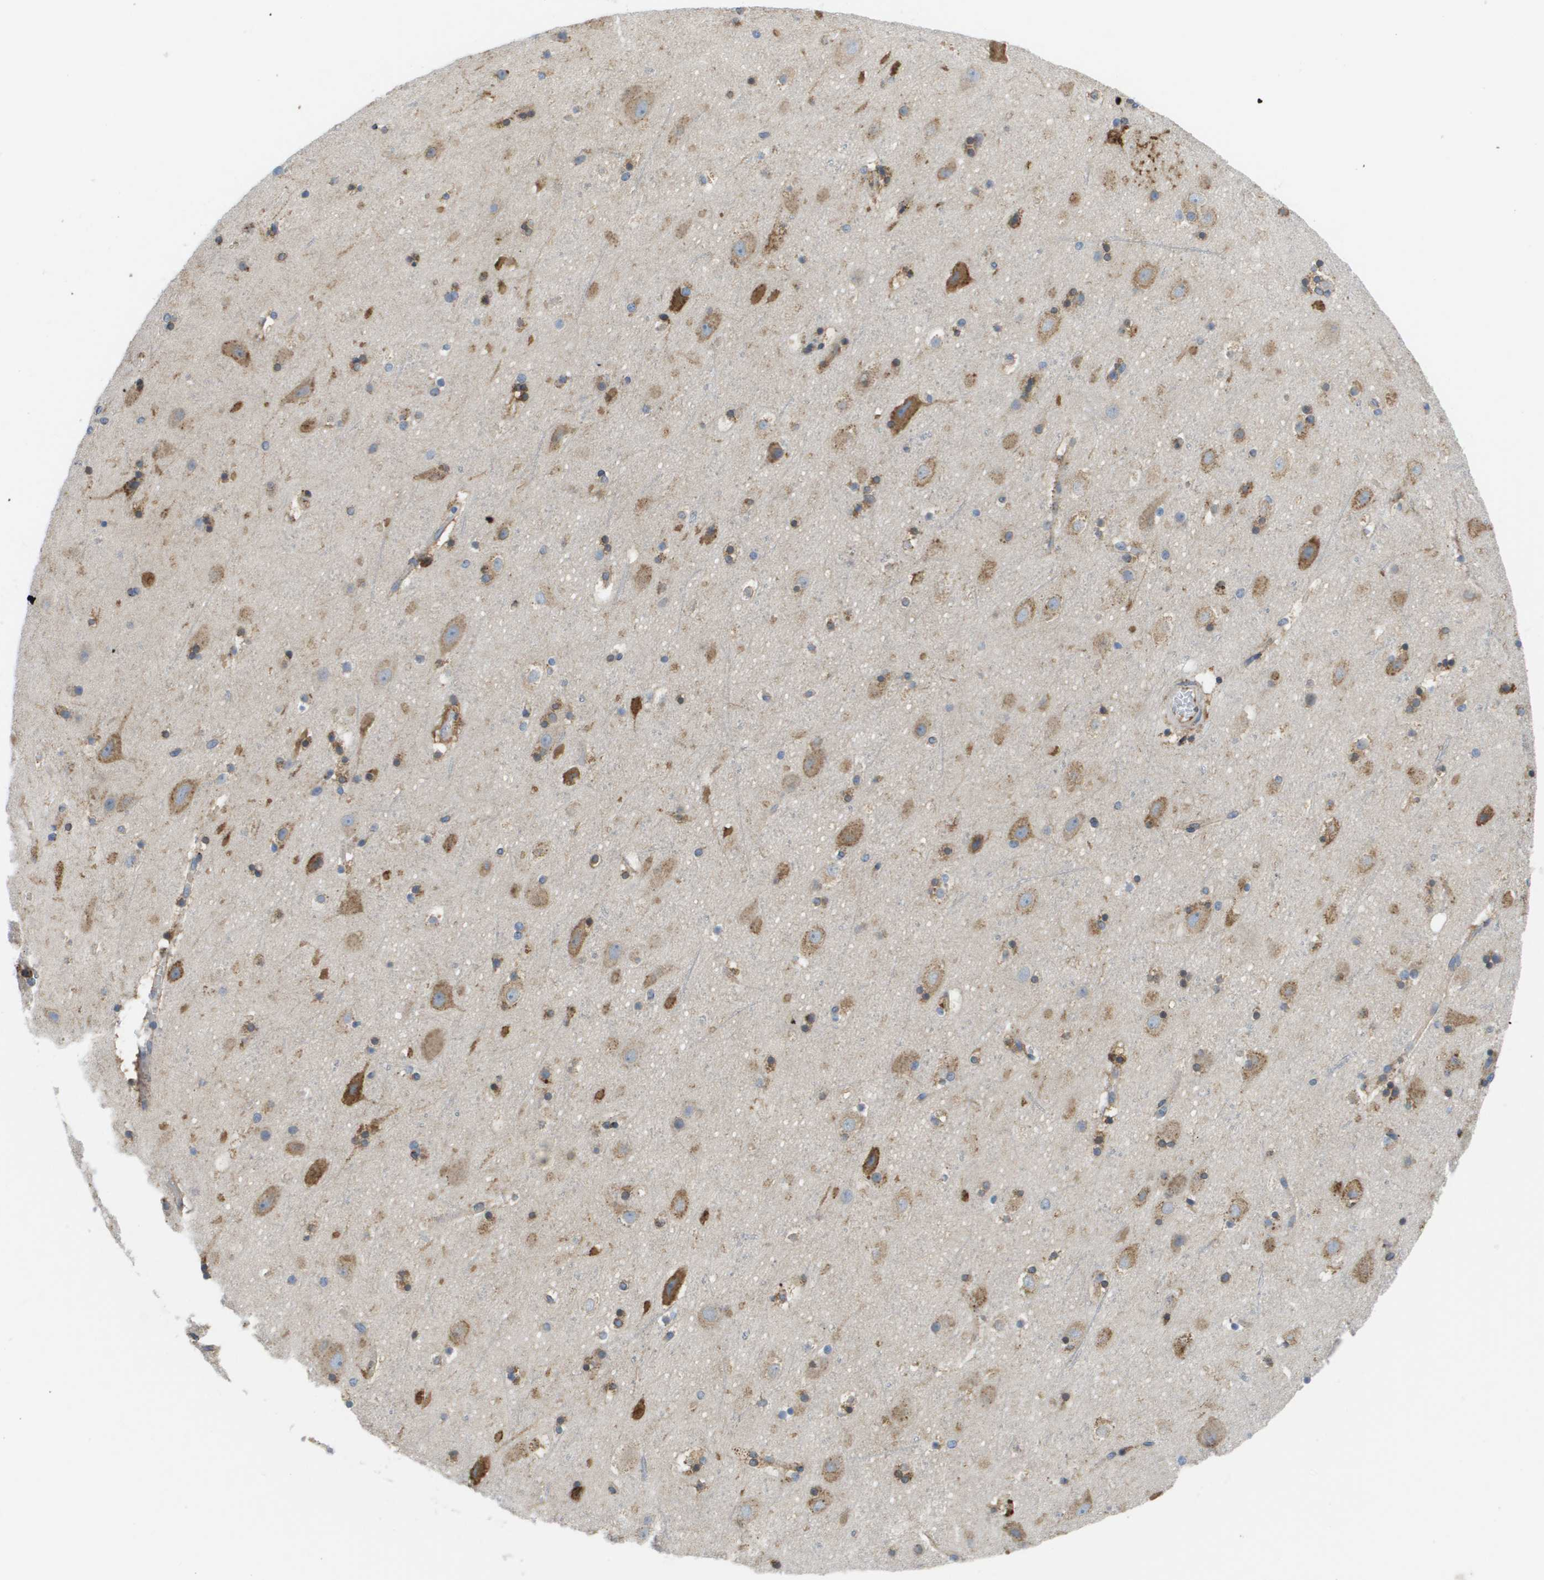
{"staining": {"intensity": "weak", "quantity": ">75%", "location": "cytoplasmic/membranous"}, "tissue": "cerebral cortex", "cell_type": "Endothelial cells", "image_type": "normal", "snomed": [{"axis": "morphology", "description": "Normal tissue, NOS"}, {"axis": "topography", "description": "Cerebral cortex"}], "caption": "IHC image of normal cerebral cortex: human cerebral cortex stained using immunohistochemistry shows low levels of weak protein expression localized specifically in the cytoplasmic/membranous of endothelial cells, appearing as a cytoplasmic/membranous brown color.", "gene": "ST3GAL2", "patient": {"sex": "male", "age": 45}}